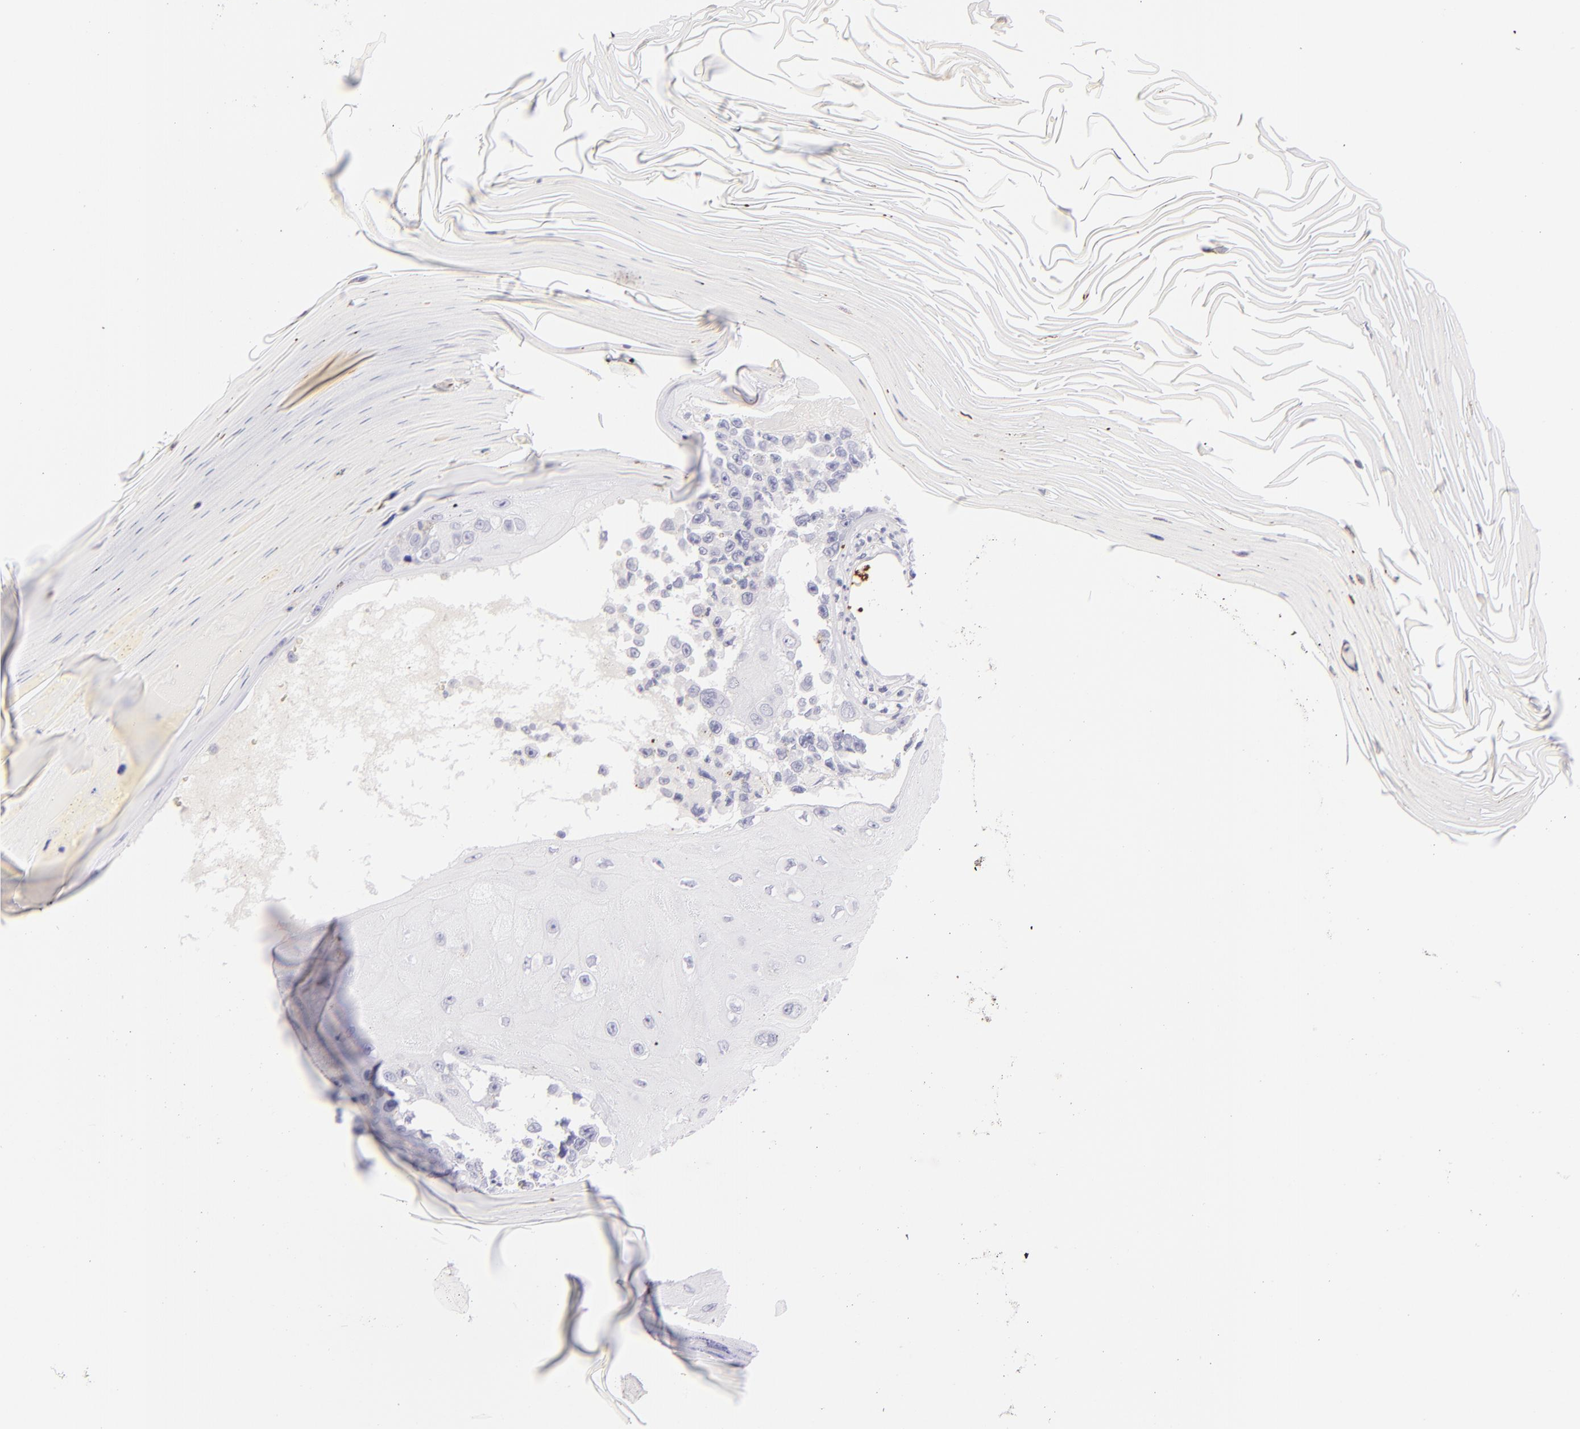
{"staining": {"intensity": "negative", "quantity": "none", "location": "none"}, "tissue": "melanoma", "cell_type": "Tumor cells", "image_type": "cancer", "snomed": [{"axis": "morphology", "description": "Malignant melanoma, NOS"}, {"axis": "topography", "description": "Skin"}], "caption": "This is an immunohistochemistry (IHC) micrograph of melanoma. There is no expression in tumor cells.", "gene": "GP1BA", "patient": {"sex": "female", "age": 82}}